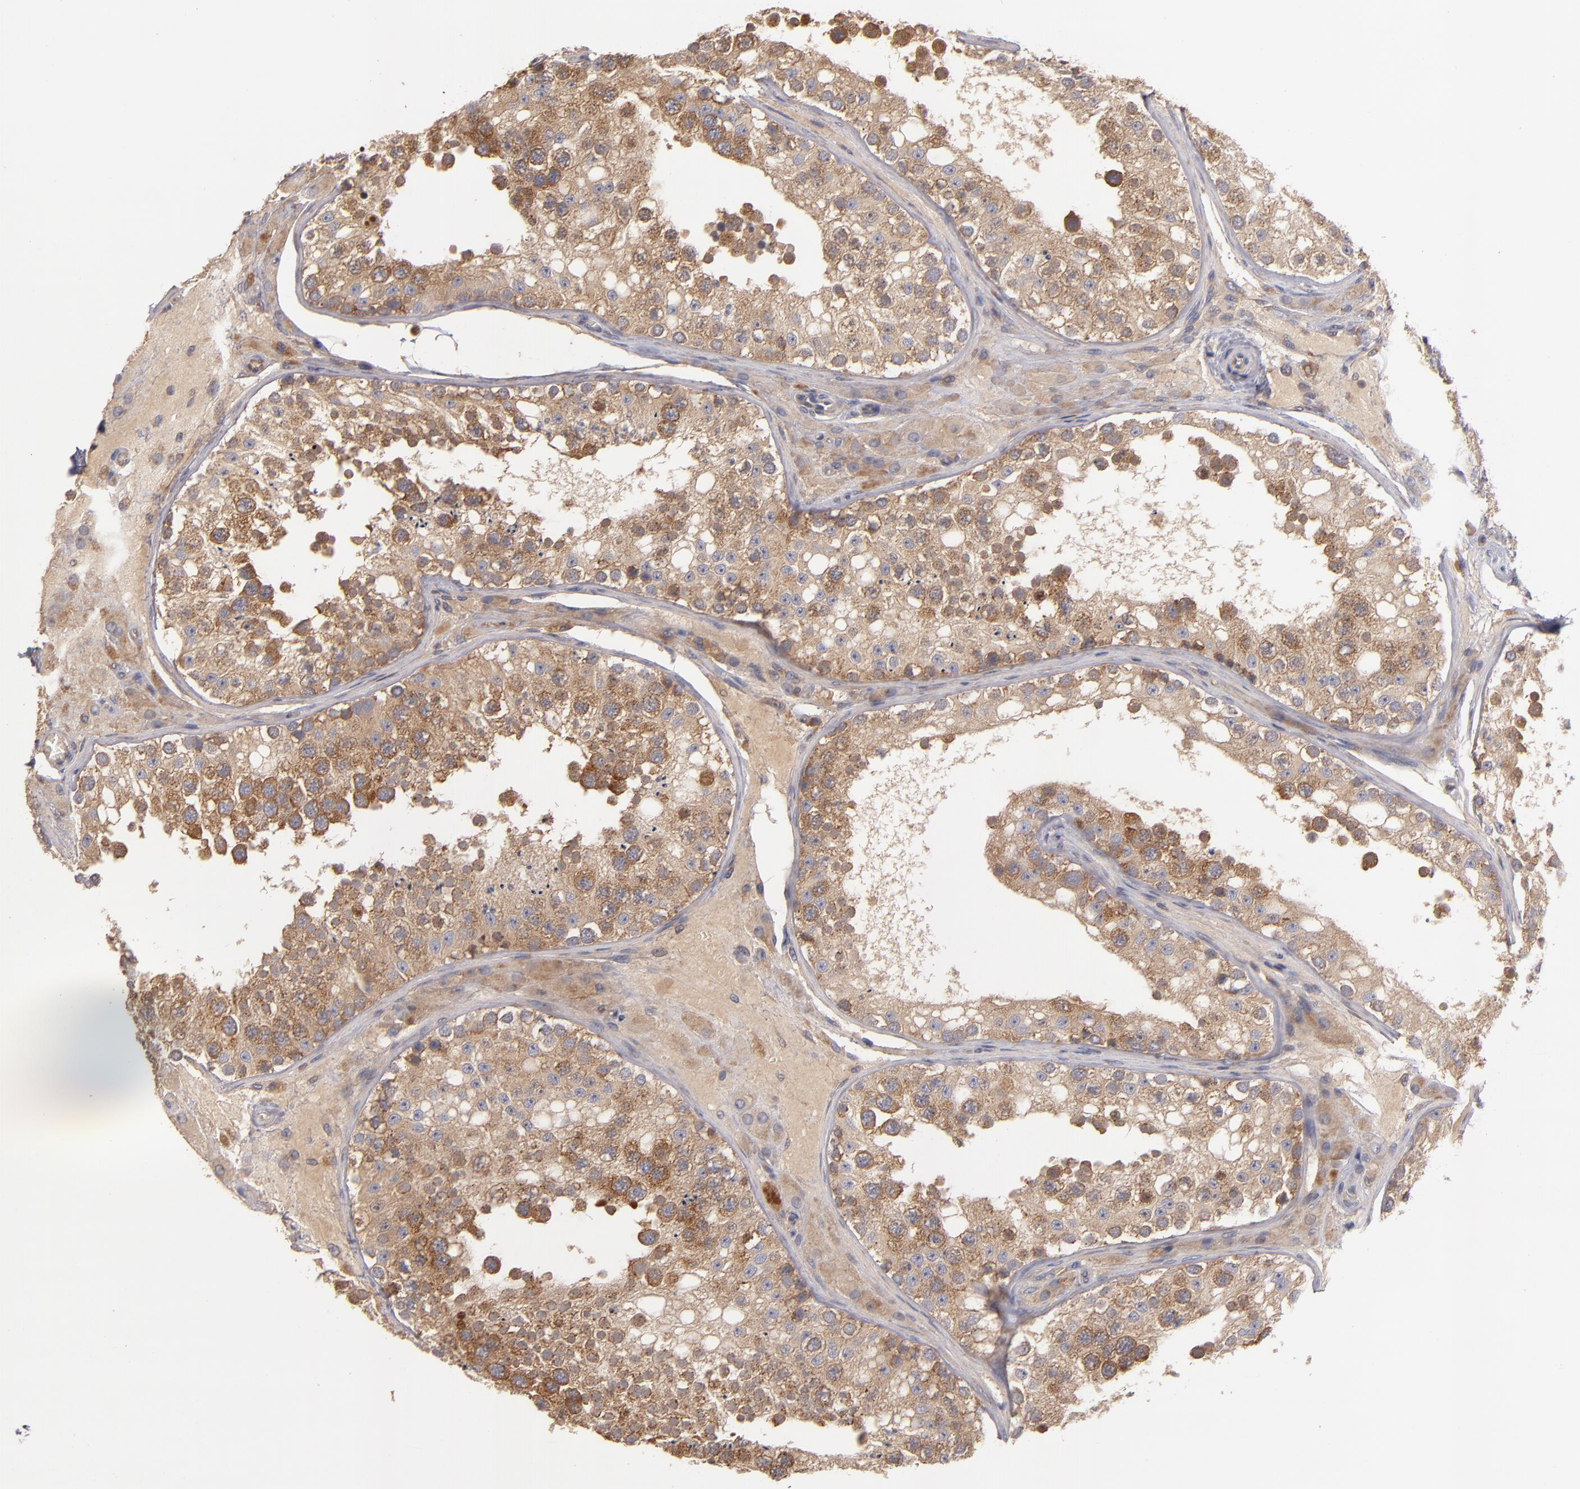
{"staining": {"intensity": "moderate", "quantity": "25%-75%", "location": "cytoplasmic/membranous"}, "tissue": "testis", "cell_type": "Cells in seminiferous ducts", "image_type": "normal", "snomed": [{"axis": "morphology", "description": "Normal tissue, NOS"}, {"axis": "topography", "description": "Testis"}], "caption": "IHC micrograph of benign testis: human testis stained using immunohistochemistry (IHC) displays medium levels of moderate protein expression localized specifically in the cytoplasmic/membranous of cells in seminiferous ducts, appearing as a cytoplasmic/membranous brown color.", "gene": "UPF3B", "patient": {"sex": "male", "age": 26}}